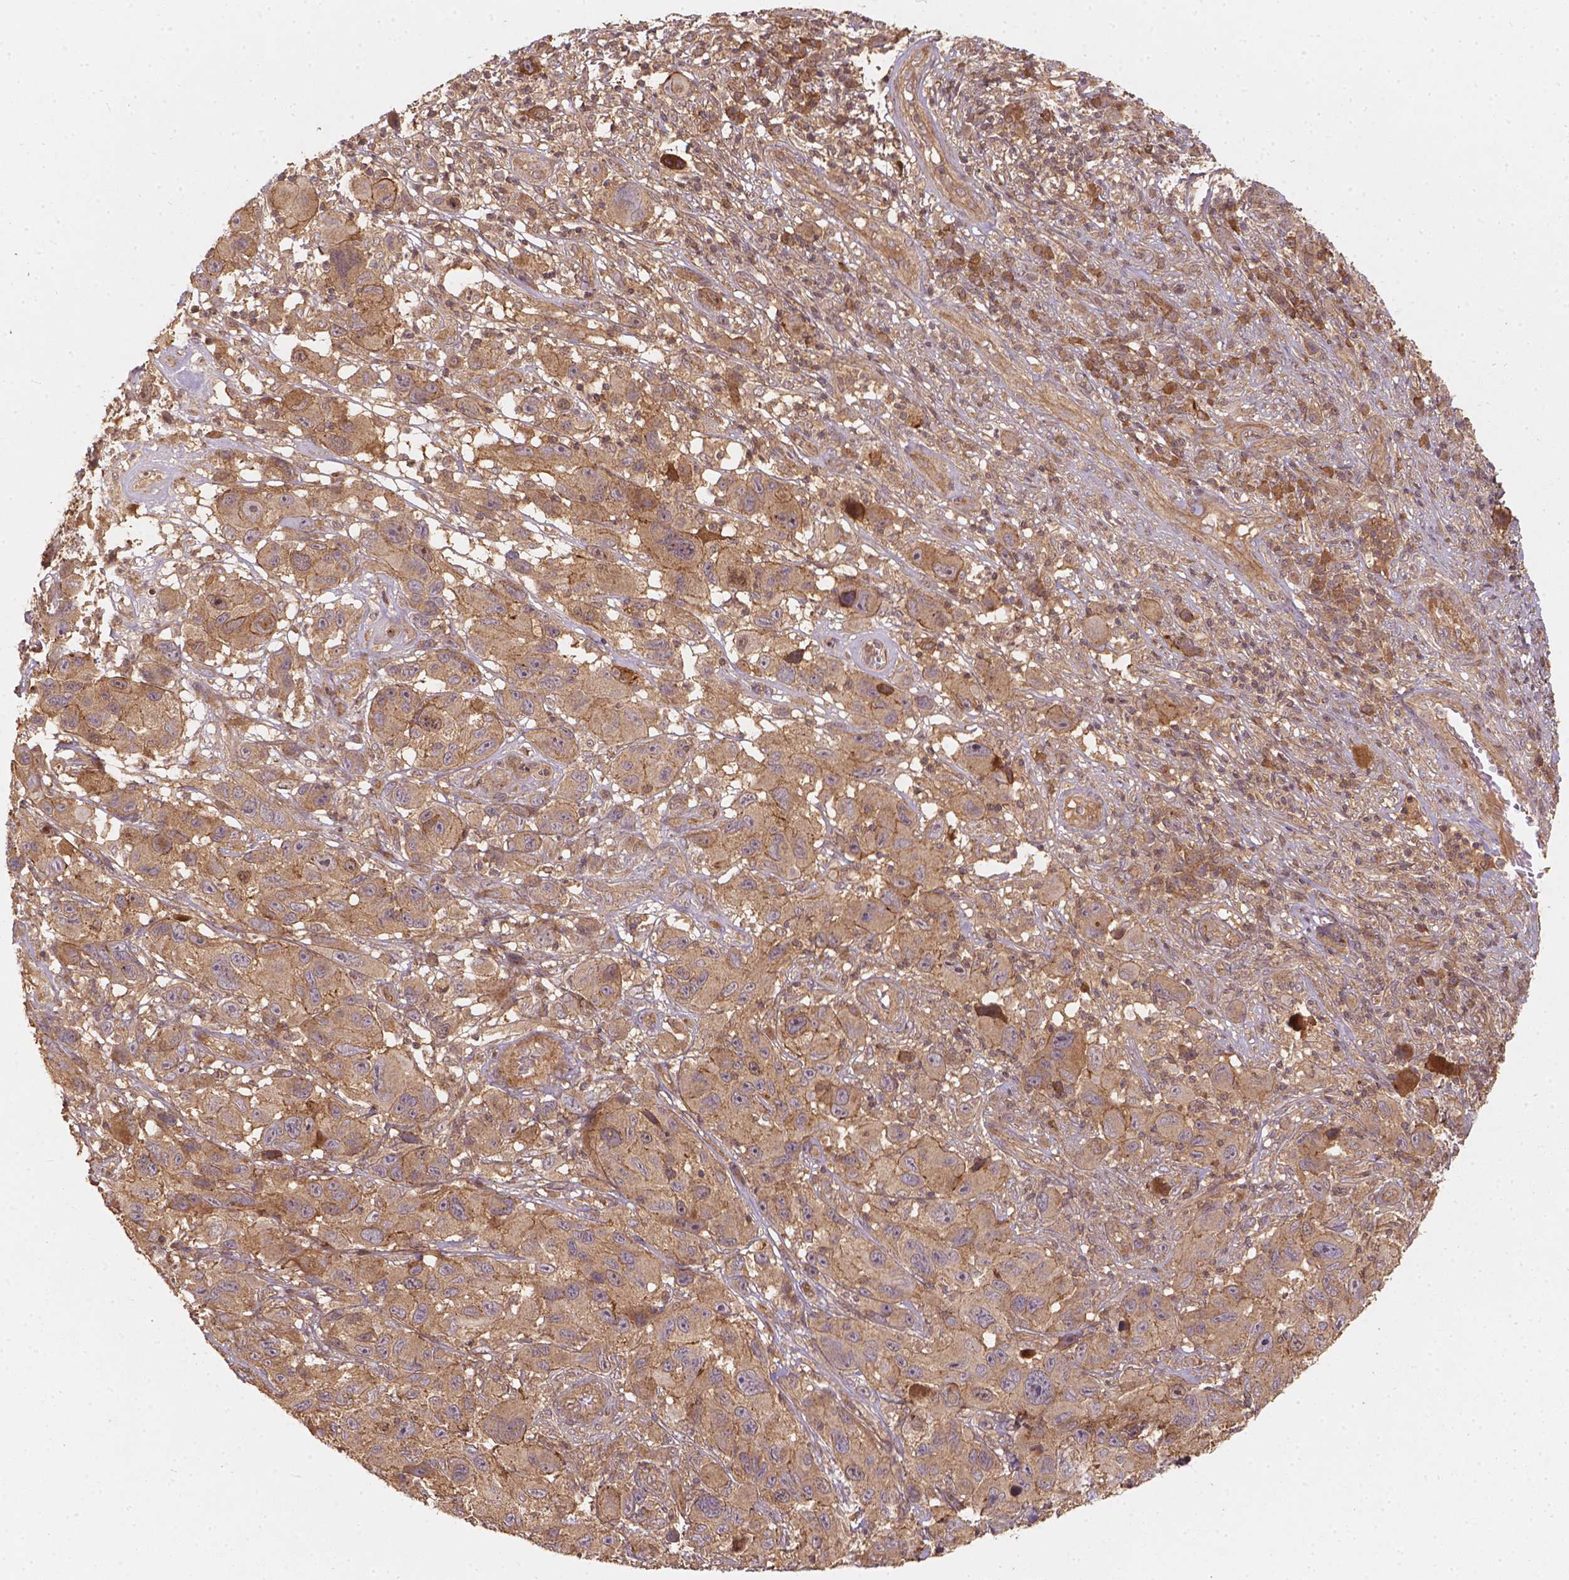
{"staining": {"intensity": "moderate", "quantity": ">75%", "location": "cytoplasmic/membranous"}, "tissue": "melanoma", "cell_type": "Tumor cells", "image_type": "cancer", "snomed": [{"axis": "morphology", "description": "Malignant melanoma, NOS"}, {"axis": "topography", "description": "Skin"}], "caption": "Moderate cytoplasmic/membranous expression is appreciated in approximately >75% of tumor cells in melanoma.", "gene": "XPR1", "patient": {"sex": "male", "age": 53}}